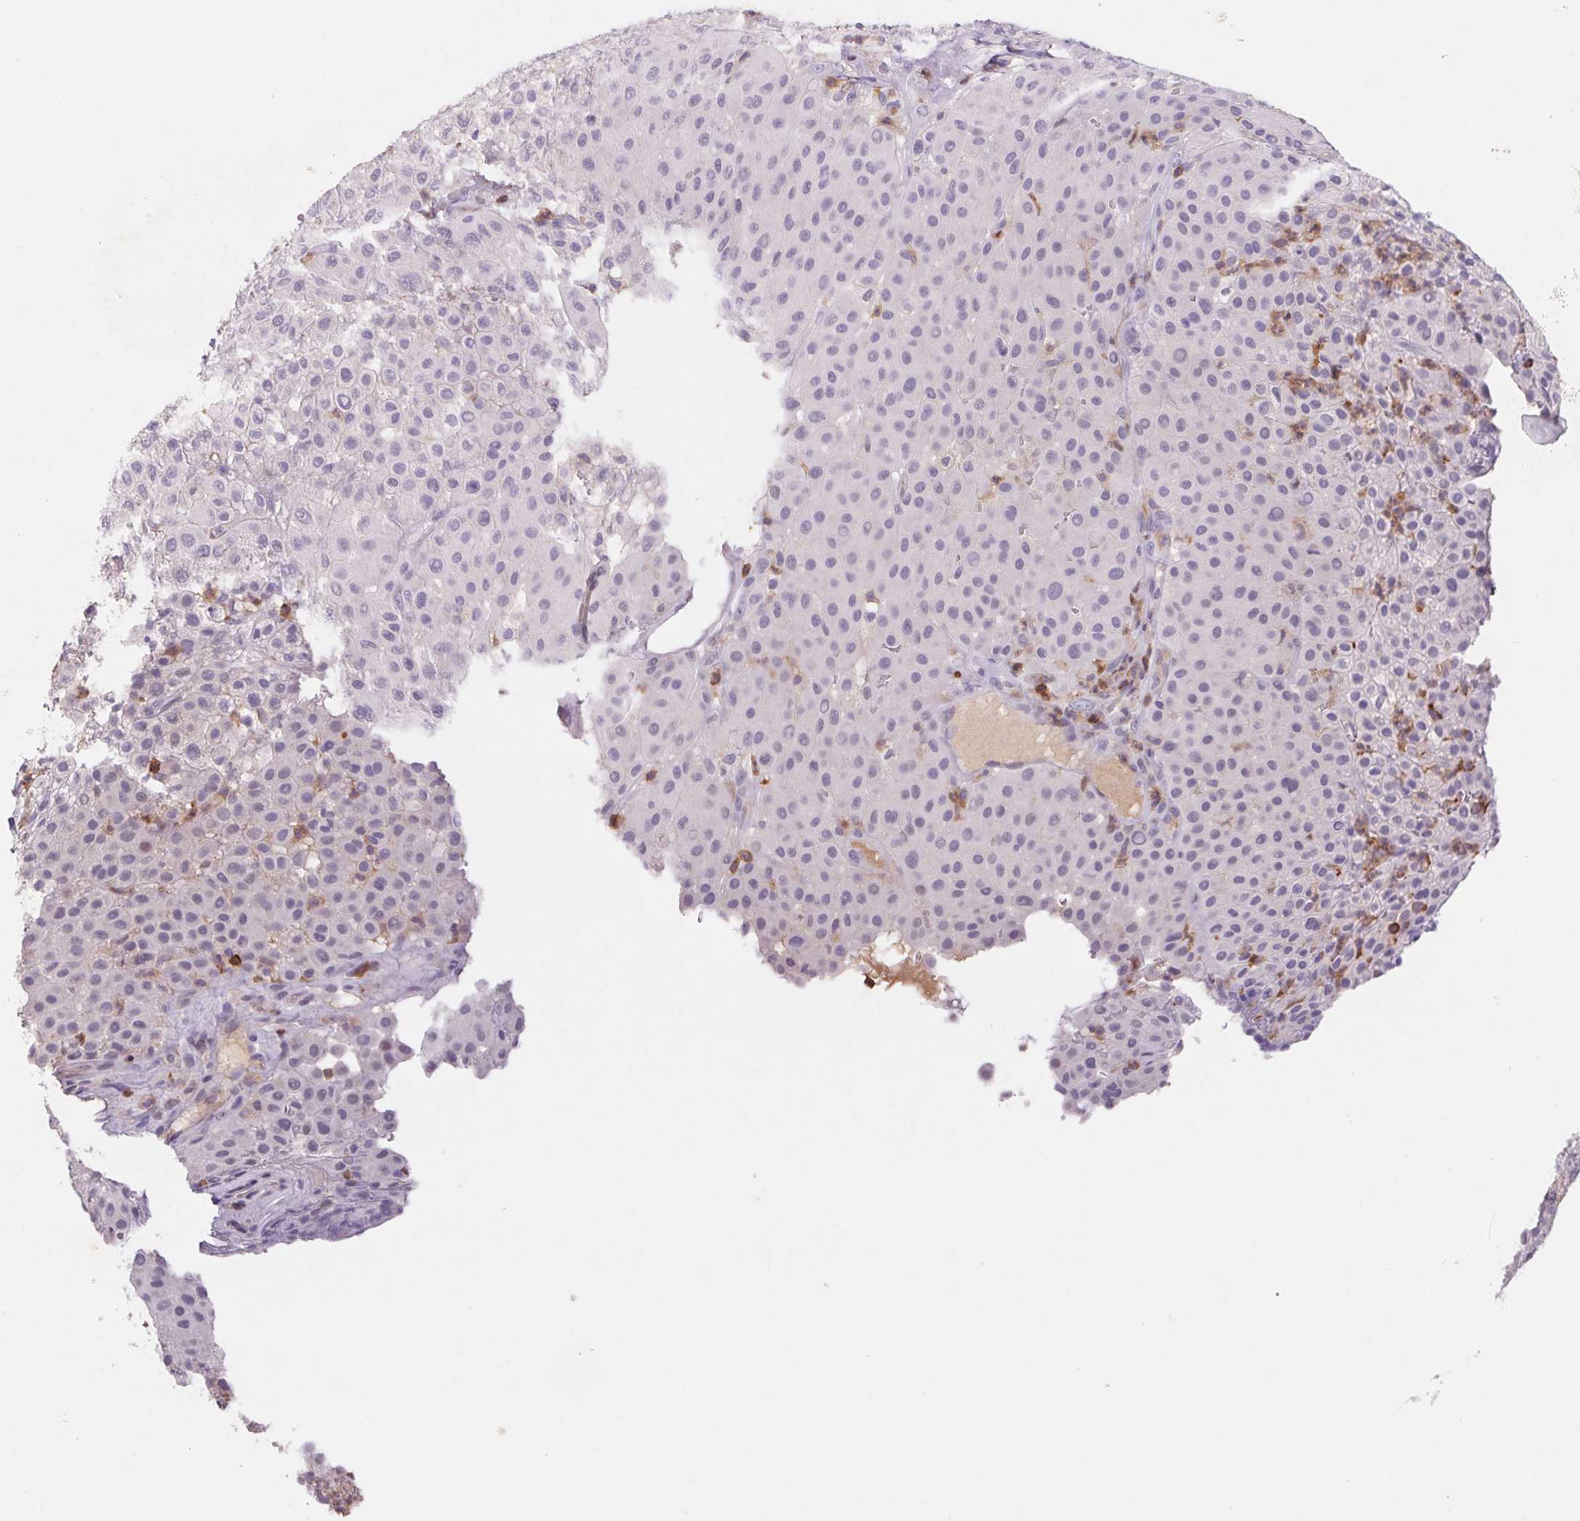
{"staining": {"intensity": "negative", "quantity": "none", "location": "none"}, "tissue": "melanoma", "cell_type": "Tumor cells", "image_type": "cancer", "snomed": [{"axis": "morphology", "description": "Malignant melanoma, Metastatic site"}, {"axis": "topography", "description": "Smooth muscle"}], "caption": "A micrograph of human melanoma is negative for staining in tumor cells.", "gene": "KIF26A", "patient": {"sex": "male", "age": 41}}